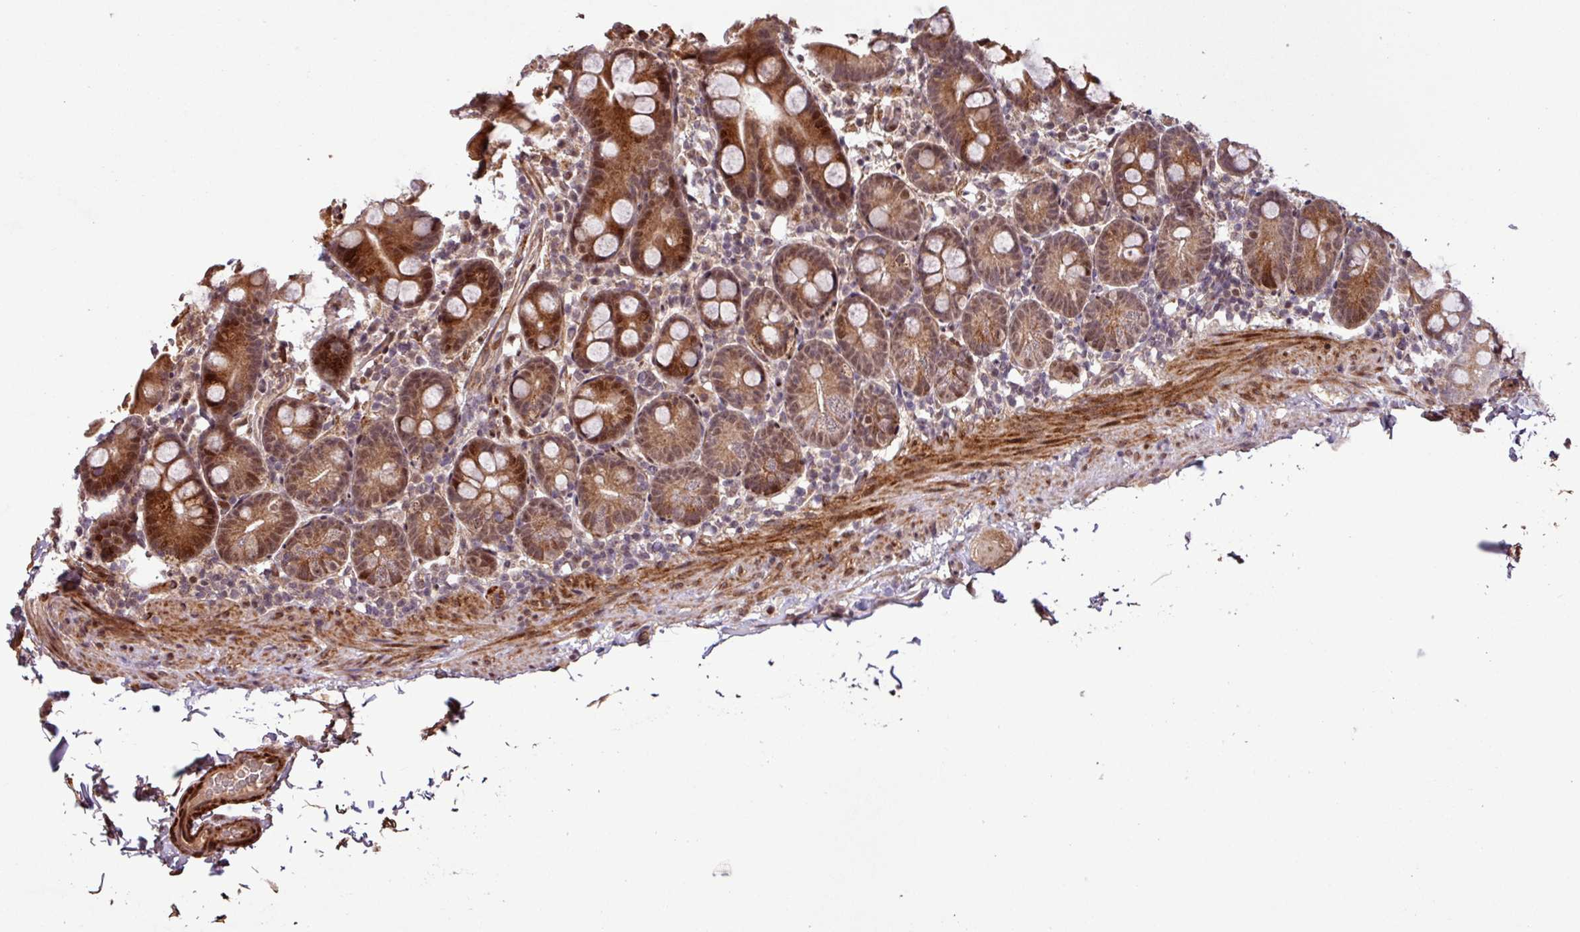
{"staining": {"intensity": "strong", "quantity": ">75%", "location": "cytoplasmic/membranous,nuclear"}, "tissue": "small intestine", "cell_type": "Glandular cells", "image_type": "normal", "snomed": [{"axis": "morphology", "description": "Normal tissue, NOS"}, {"axis": "topography", "description": "Small intestine"}], "caption": "An immunohistochemistry image of unremarkable tissue is shown. Protein staining in brown shows strong cytoplasmic/membranous,nuclear positivity in small intestine within glandular cells.", "gene": "SLC22A24", "patient": {"sex": "female", "age": 68}}